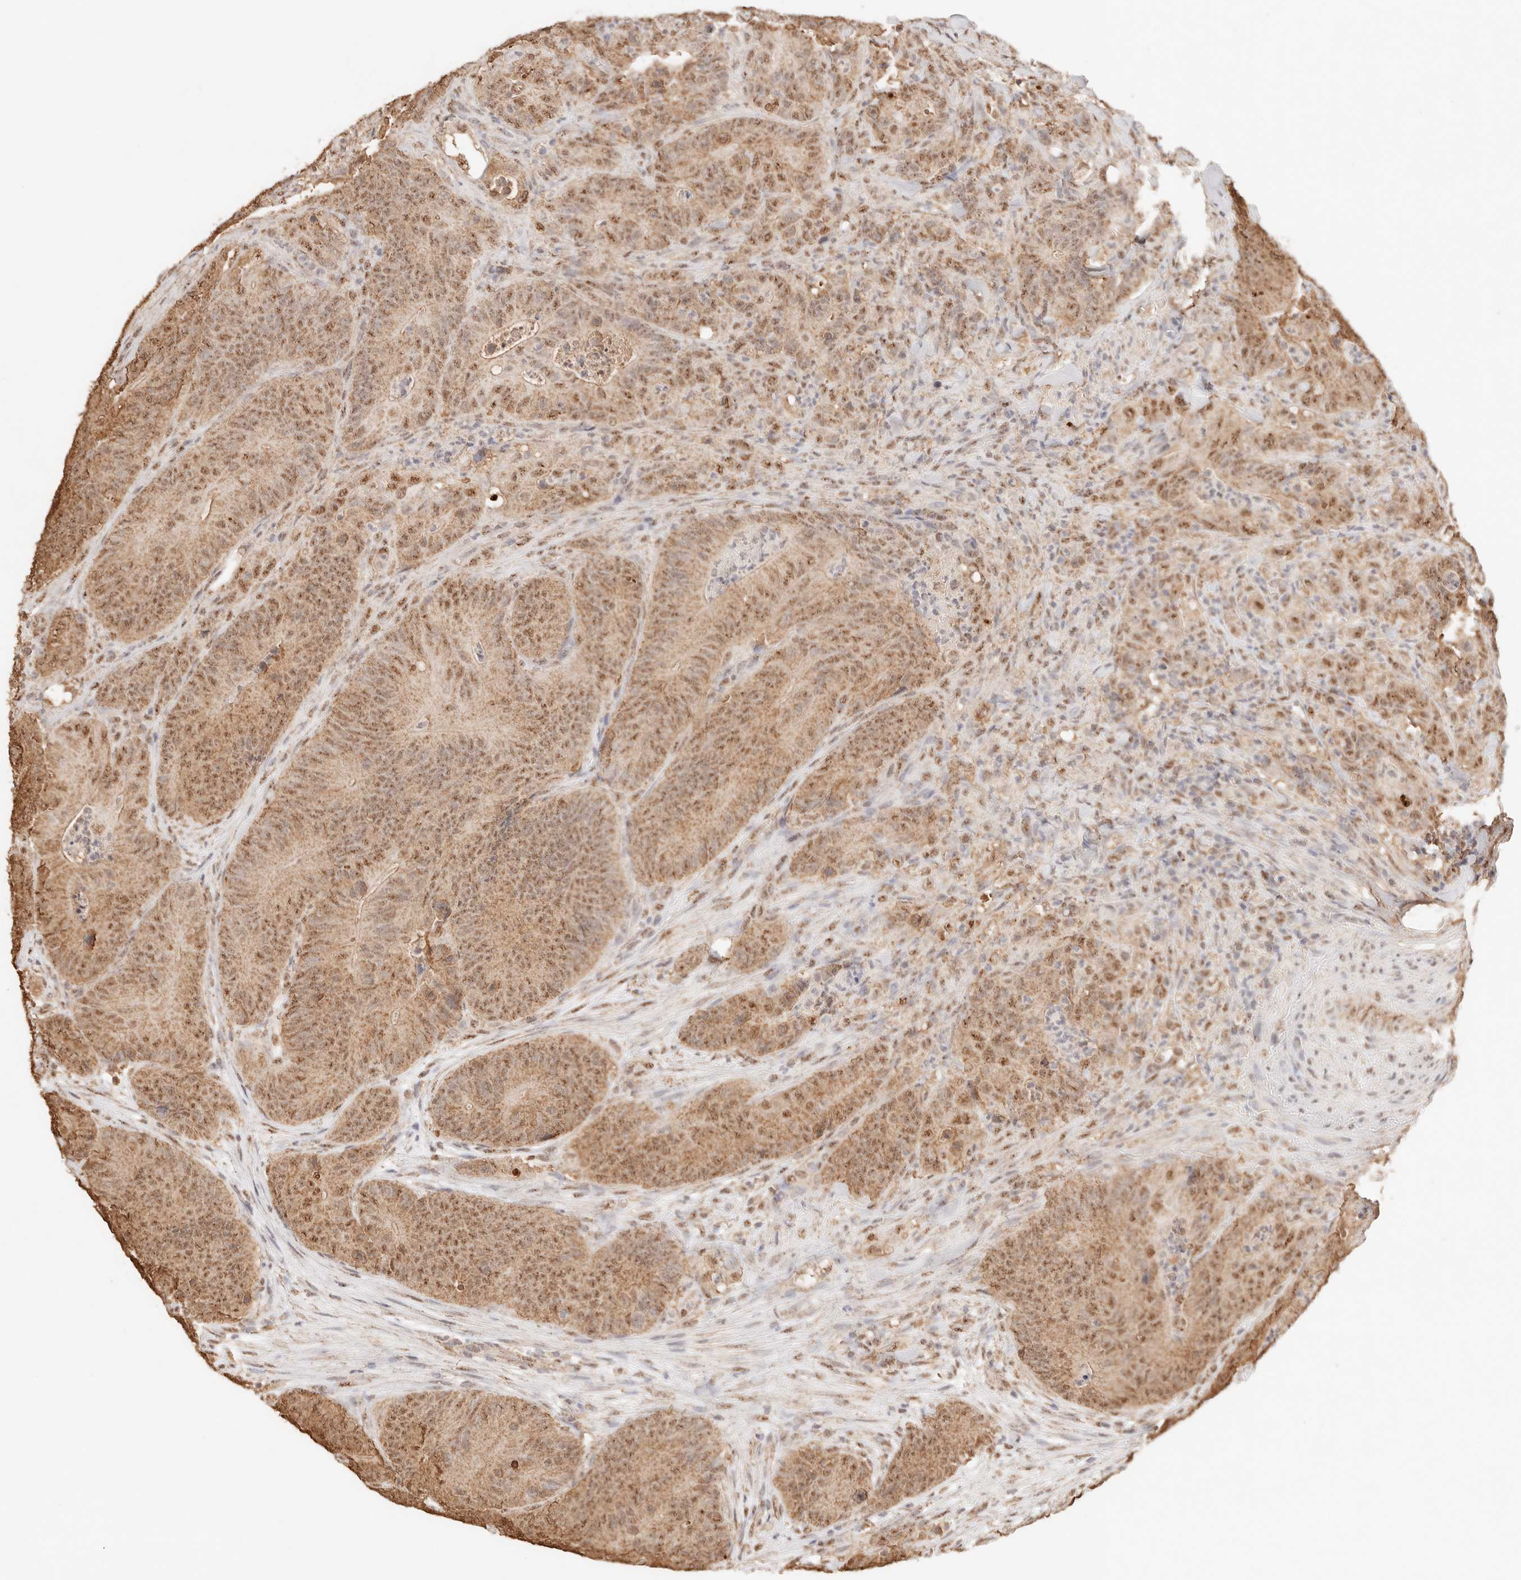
{"staining": {"intensity": "moderate", "quantity": ">75%", "location": "cytoplasmic/membranous,nuclear"}, "tissue": "colorectal cancer", "cell_type": "Tumor cells", "image_type": "cancer", "snomed": [{"axis": "morphology", "description": "Normal tissue, NOS"}, {"axis": "topography", "description": "Colon"}], "caption": "Tumor cells demonstrate moderate cytoplasmic/membranous and nuclear expression in approximately >75% of cells in colorectal cancer. The protein is shown in brown color, while the nuclei are stained blue.", "gene": "IL1R2", "patient": {"sex": "female", "age": 82}}